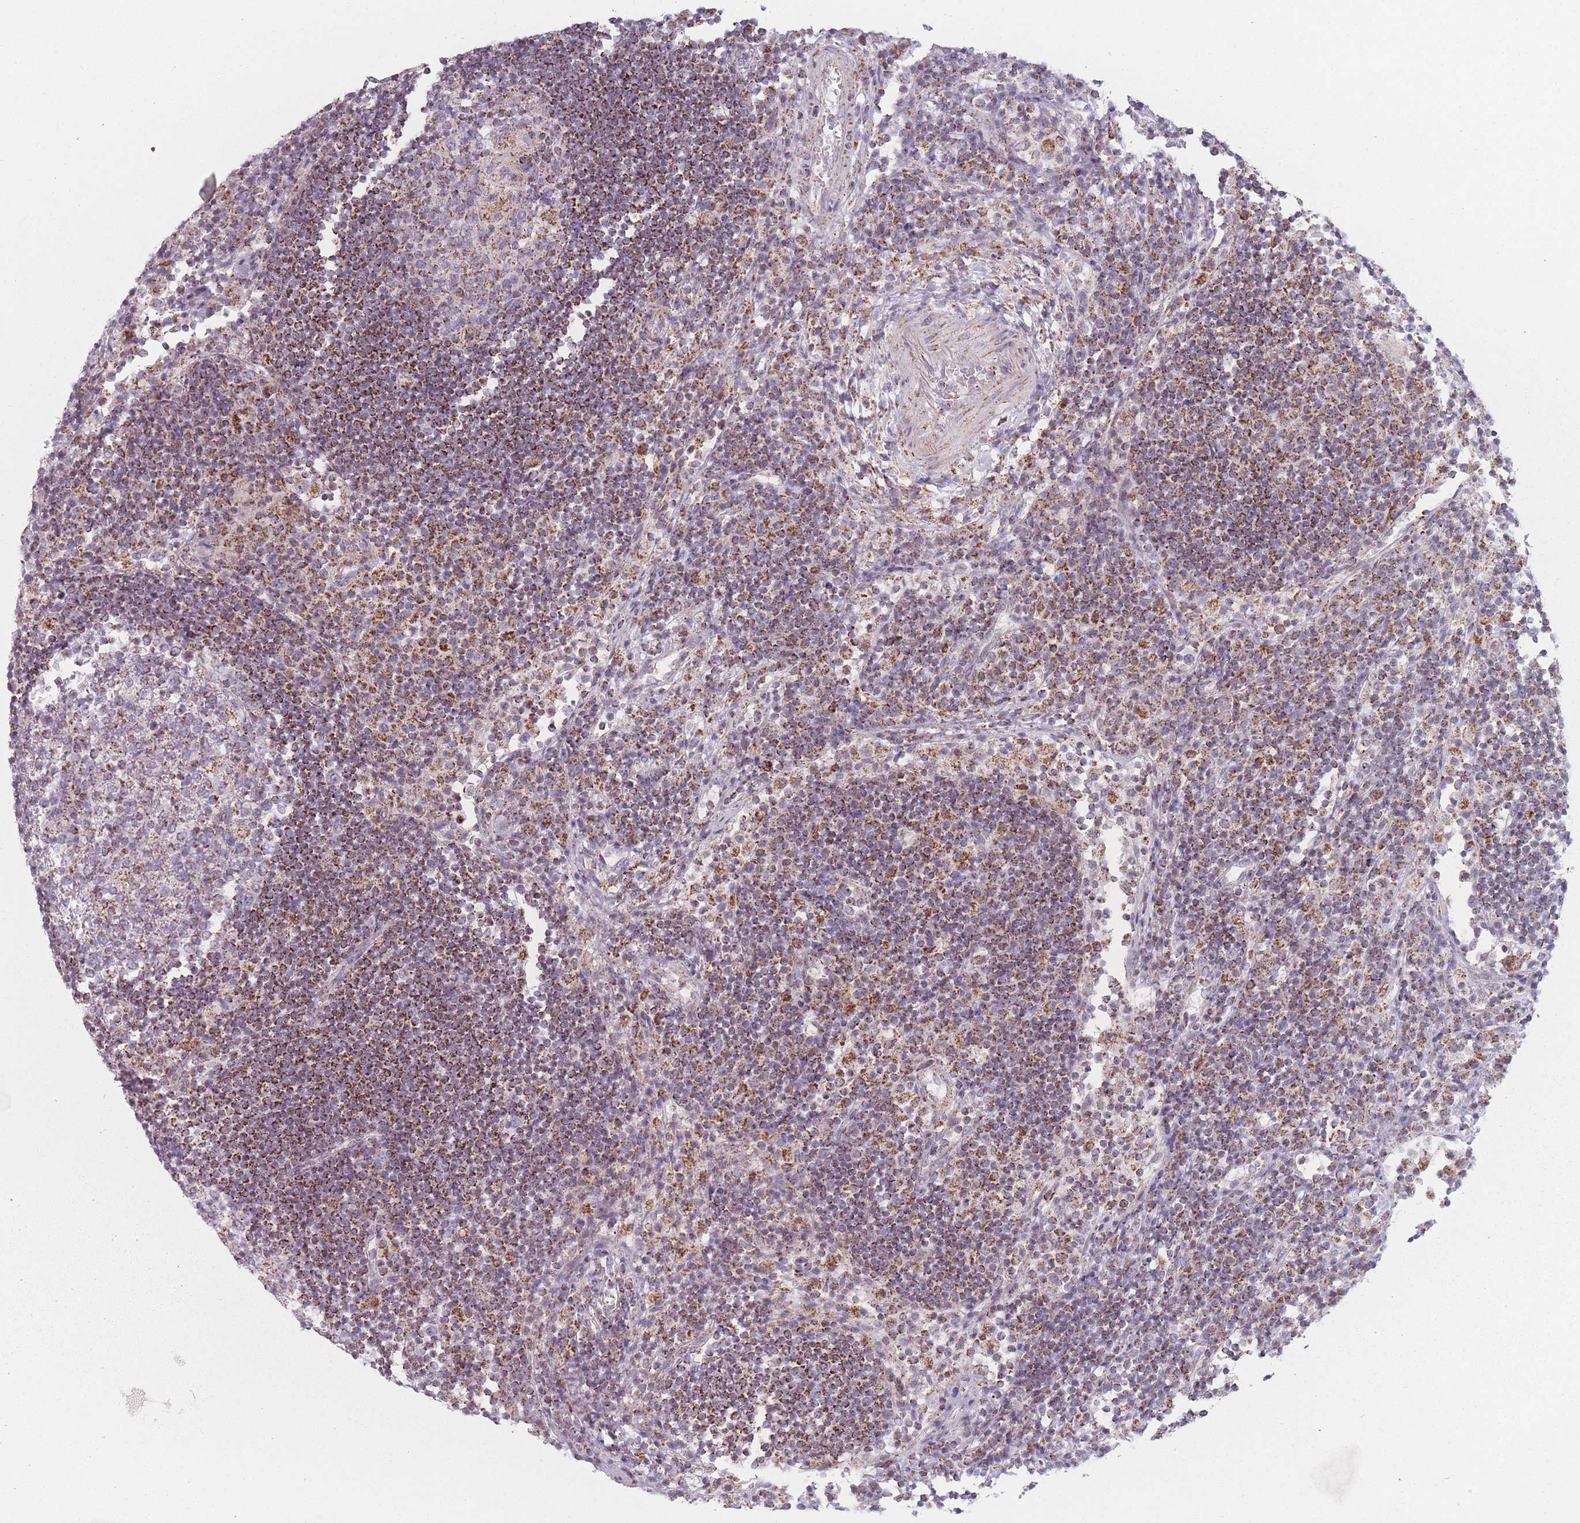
{"staining": {"intensity": "moderate", "quantity": "<25%", "location": "cytoplasmic/membranous"}, "tissue": "lymph node", "cell_type": "Germinal center cells", "image_type": "normal", "snomed": [{"axis": "morphology", "description": "Normal tissue, NOS"}, {"axis": "topography", "description": "Lymph node"}], "caption": "Moderate cytoplasmic/membranous protein staining is identified in about <25% of germinal center cells in lymph node.", "gene": "DCHS1", "patient": {"sex": "female", "age": 53}}